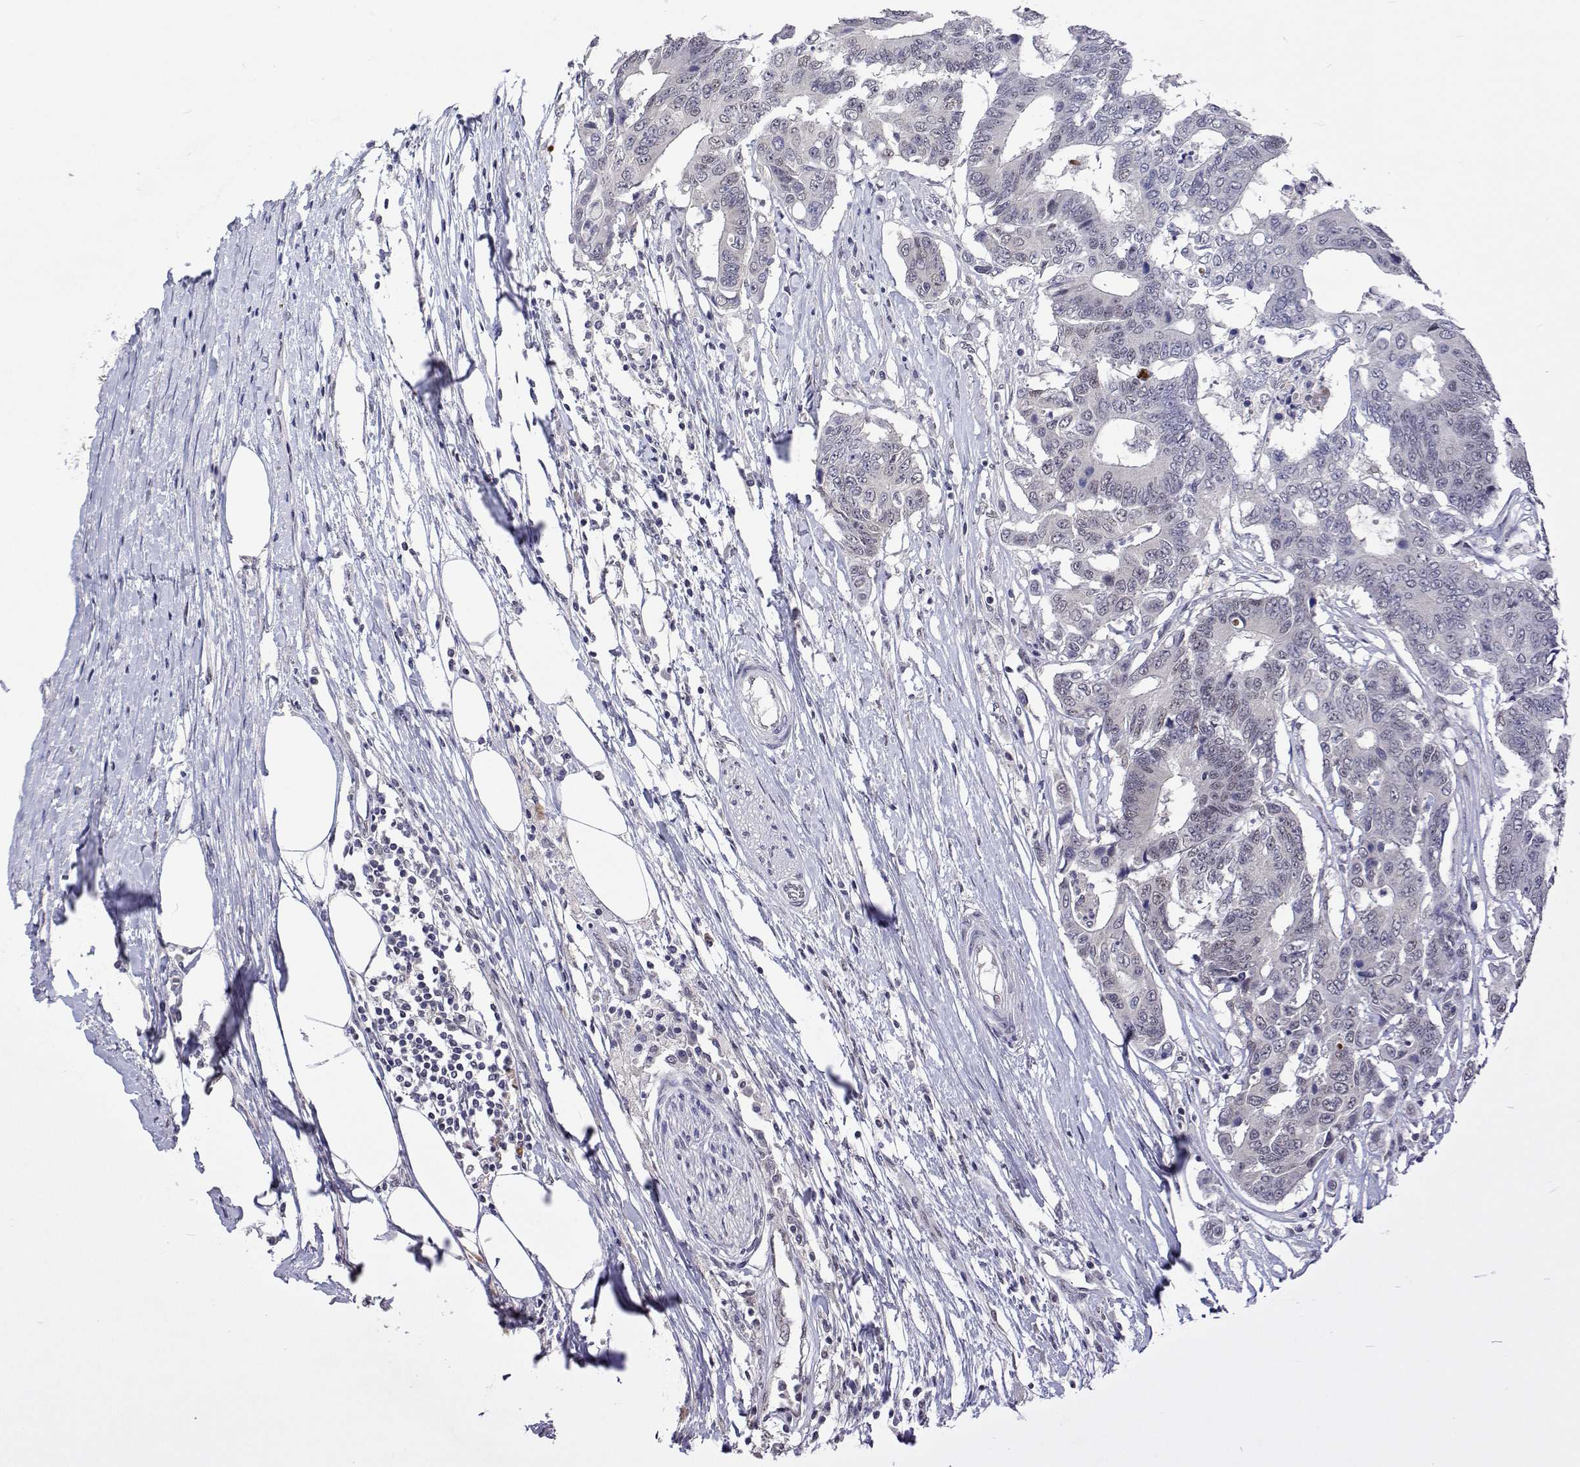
{"staining": {"intensity": "negative", "quantity": "none", "location": "none"}, "tissue": "colorectal cancer", "cell_type": "Tumor cells", "image_type": "cancer", "snomed": [{"axis": "morphology", "description": "Adenocarcinoma, NOS"}, {"axis": "topography", "description": "Colon"}], "caption": "An image of adenocarcinoma (colorectal) stained for a protein exhibits no brown staining in tumor cells. The staining was performed using DAB (3,3'-diaminobenzidine) to visualize the protein expression in brown, while the nuclei were stained in blue with hematoxylin (Magnification: 20x).", "gene": "HNRNPA0", "patient": {"sex": "female", "age": 48}}